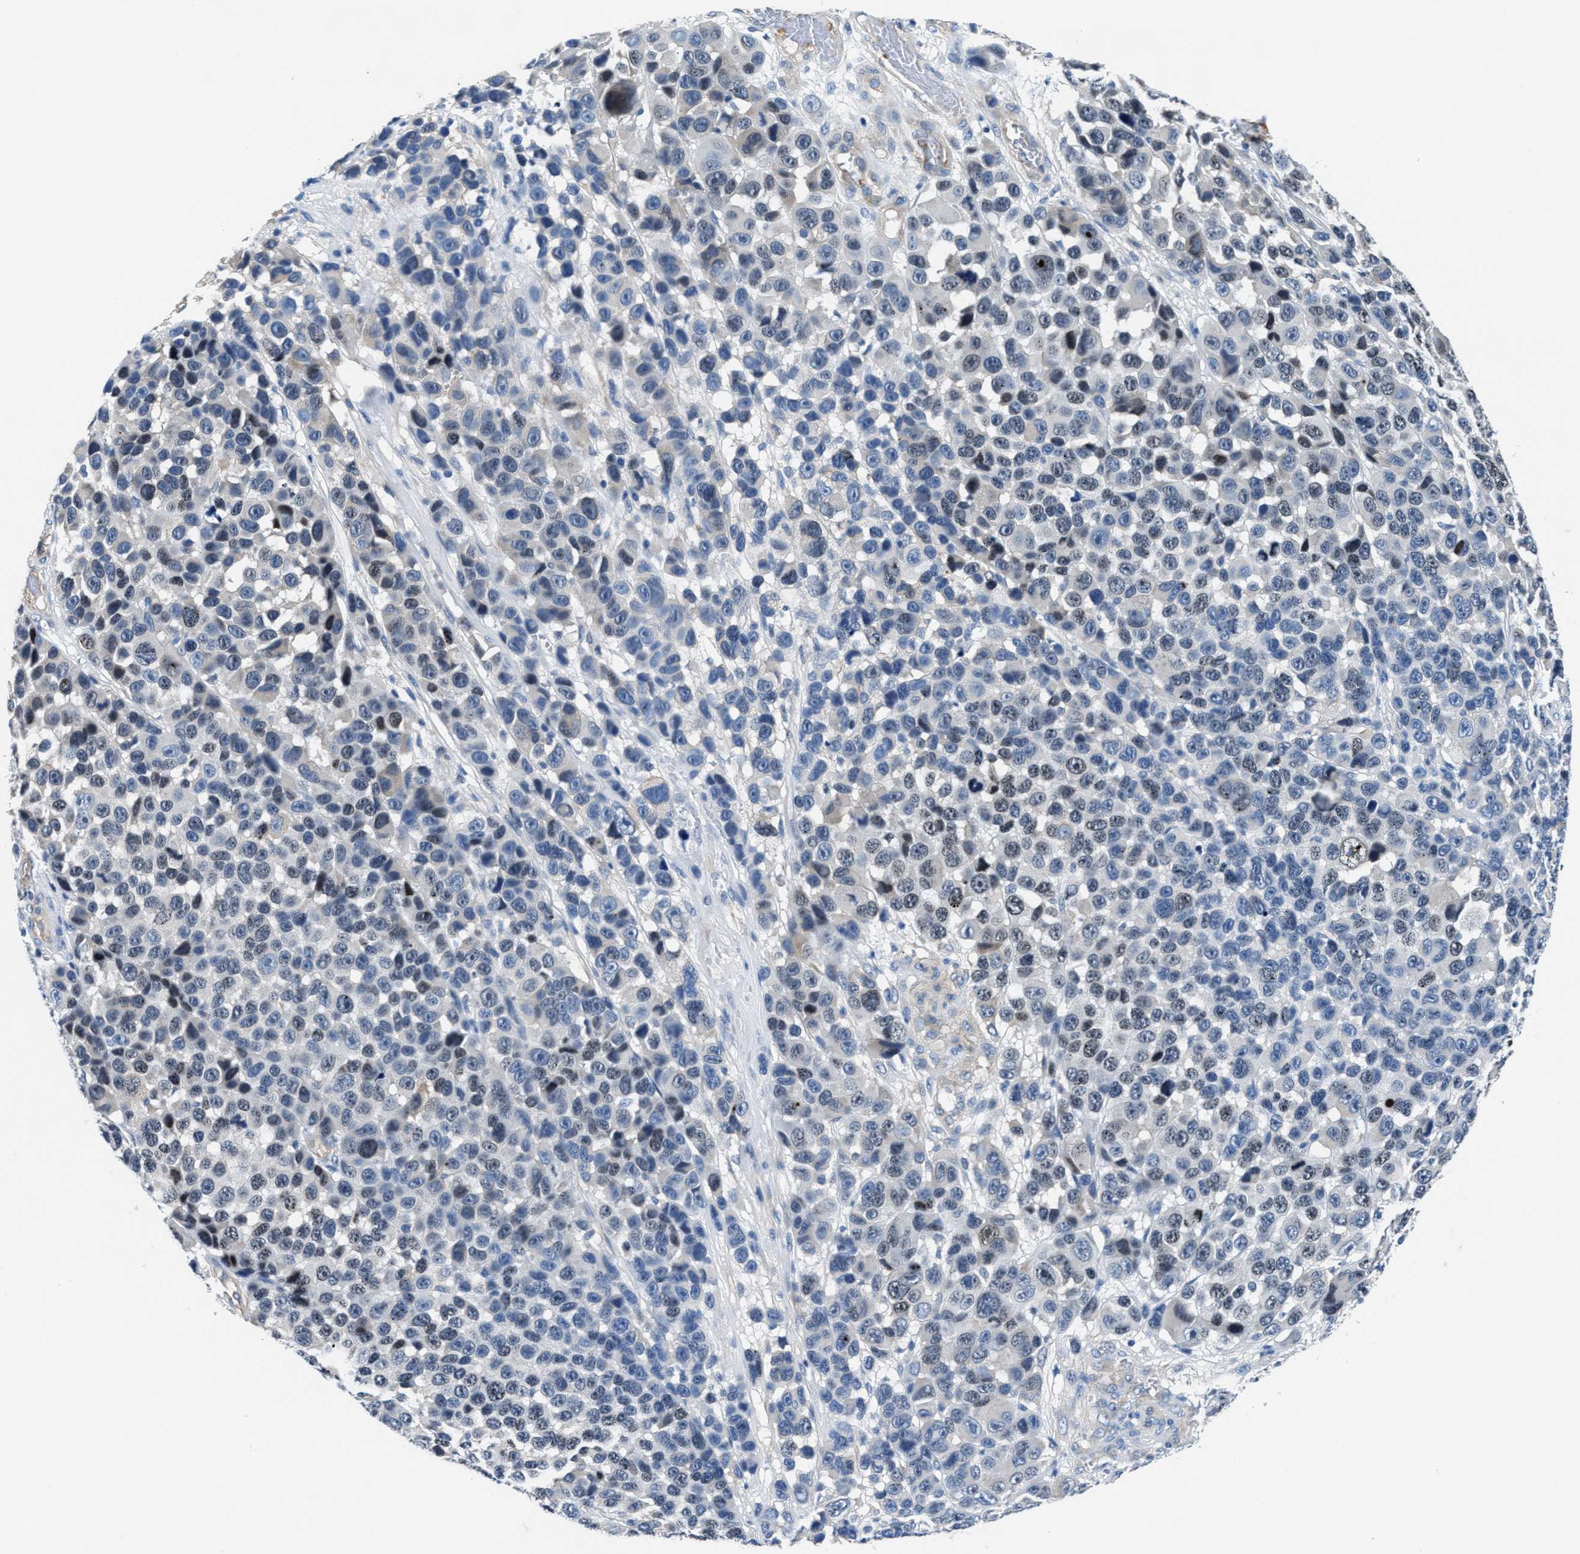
{"staining": {"intensity": "negative", "quantity": "none", "location": "none"}, "tissue": "melanoma", "cell_type": "Tumor cells", "image_type": "cancer", "snomed": [{"axis": "morphology", "description": "Malignant melanoma, NOS"}, {"axis": "topography", "description": "Skin"}], "caption": "A micrograph of melanoma stained for a protein reveals no brown staining in tumor cells.", "gene": "PARG", "patient": {"sex": "male", "age": 53}}